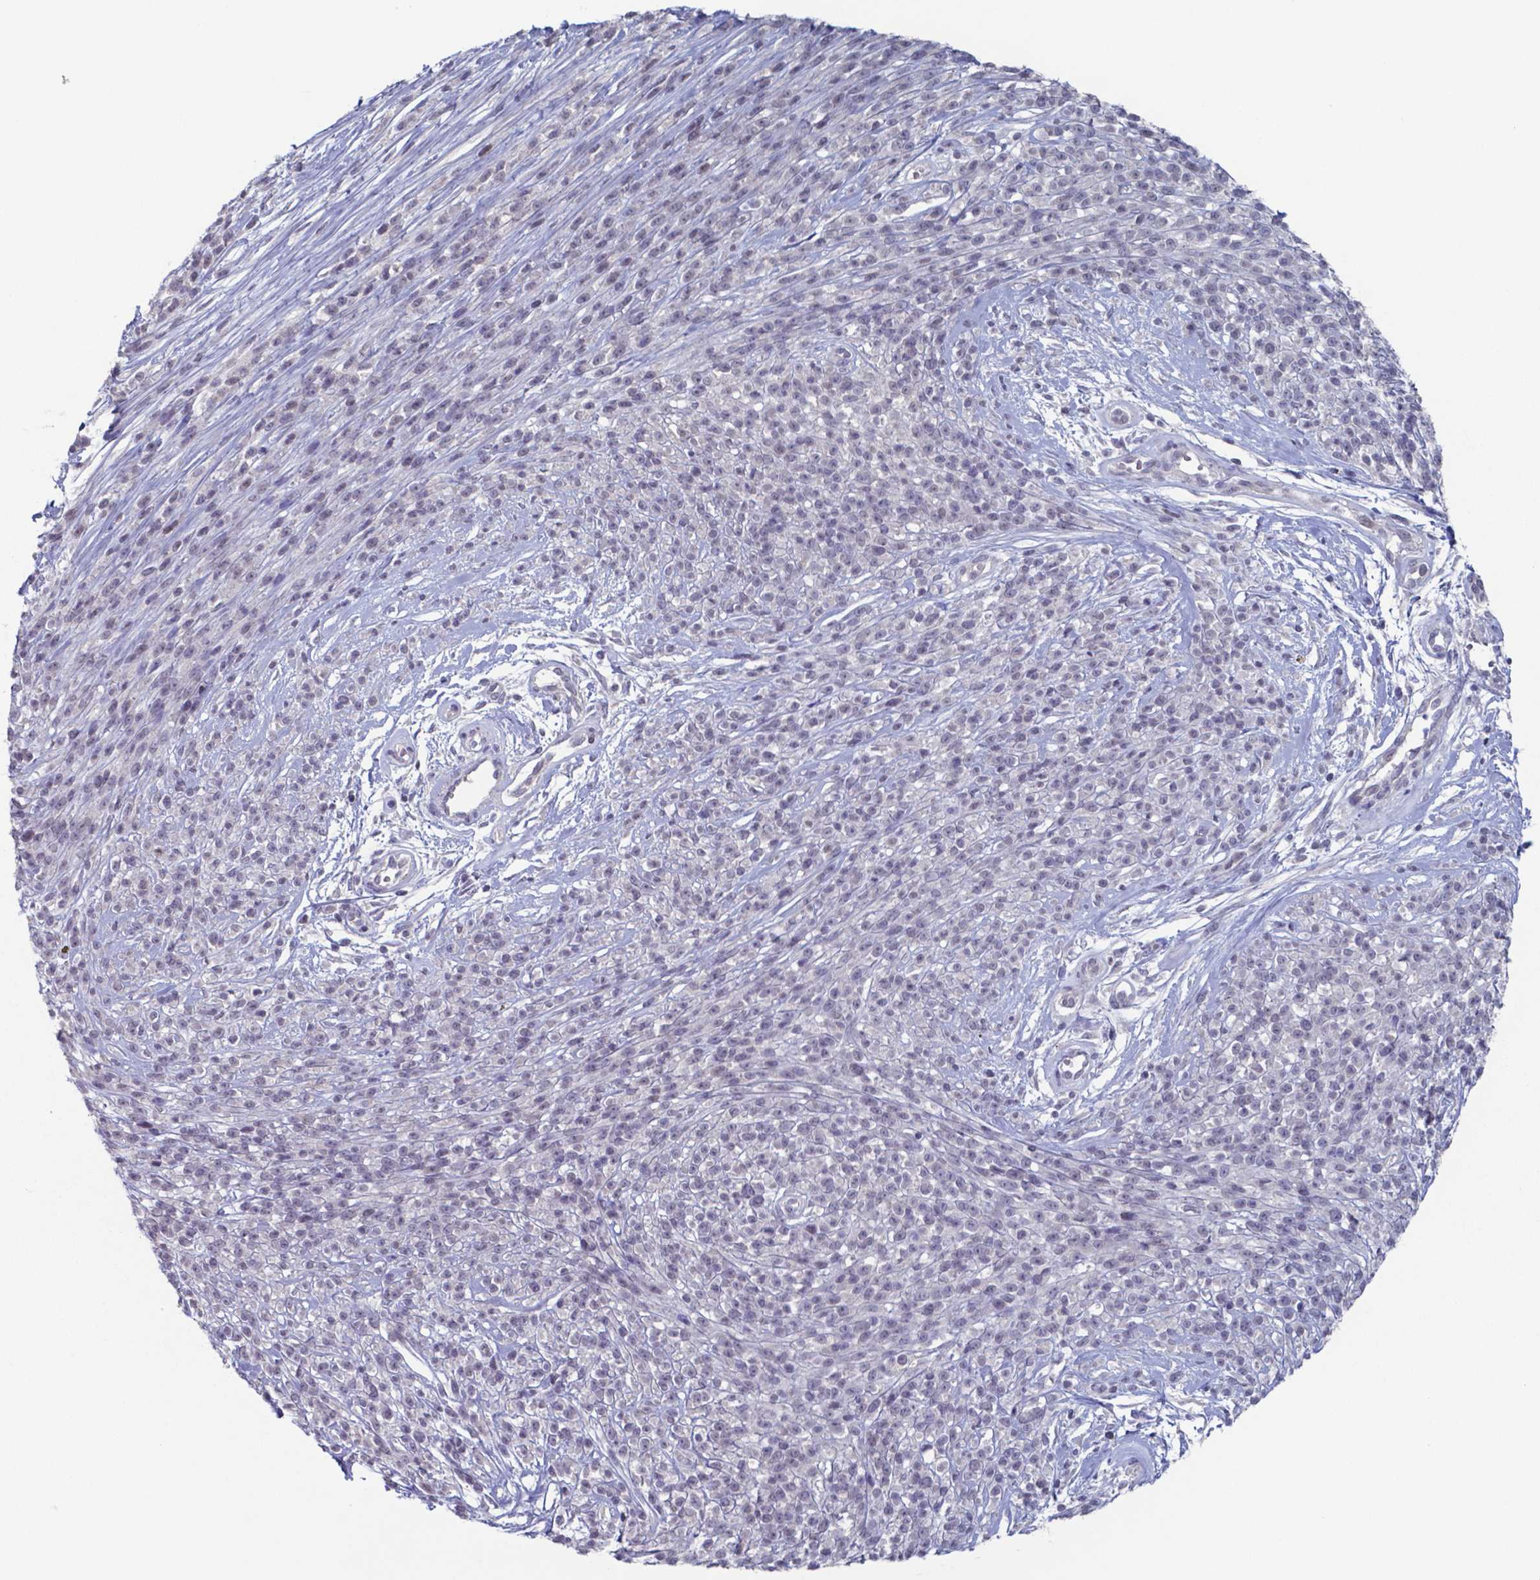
{"staining": {"intensity": "negative", "quantity": "none", "location": "none"}, "tissue": "melanoma", "cell_type": "Tumor cells", "image_type": "cancer", "snomed": [{"axis": "morphology", "description": "Malignant melanoma, NOS"}, {"axis": "topography", "description": "Skin"}, {"axis": "topography", "description": "Skin of trunk"}], "caption": "A photomicrograph of human malignant melanoma is negative for staining in tumor cells.", "gene": "TDP2", "patient": {"sex": "male", "age": 74}}